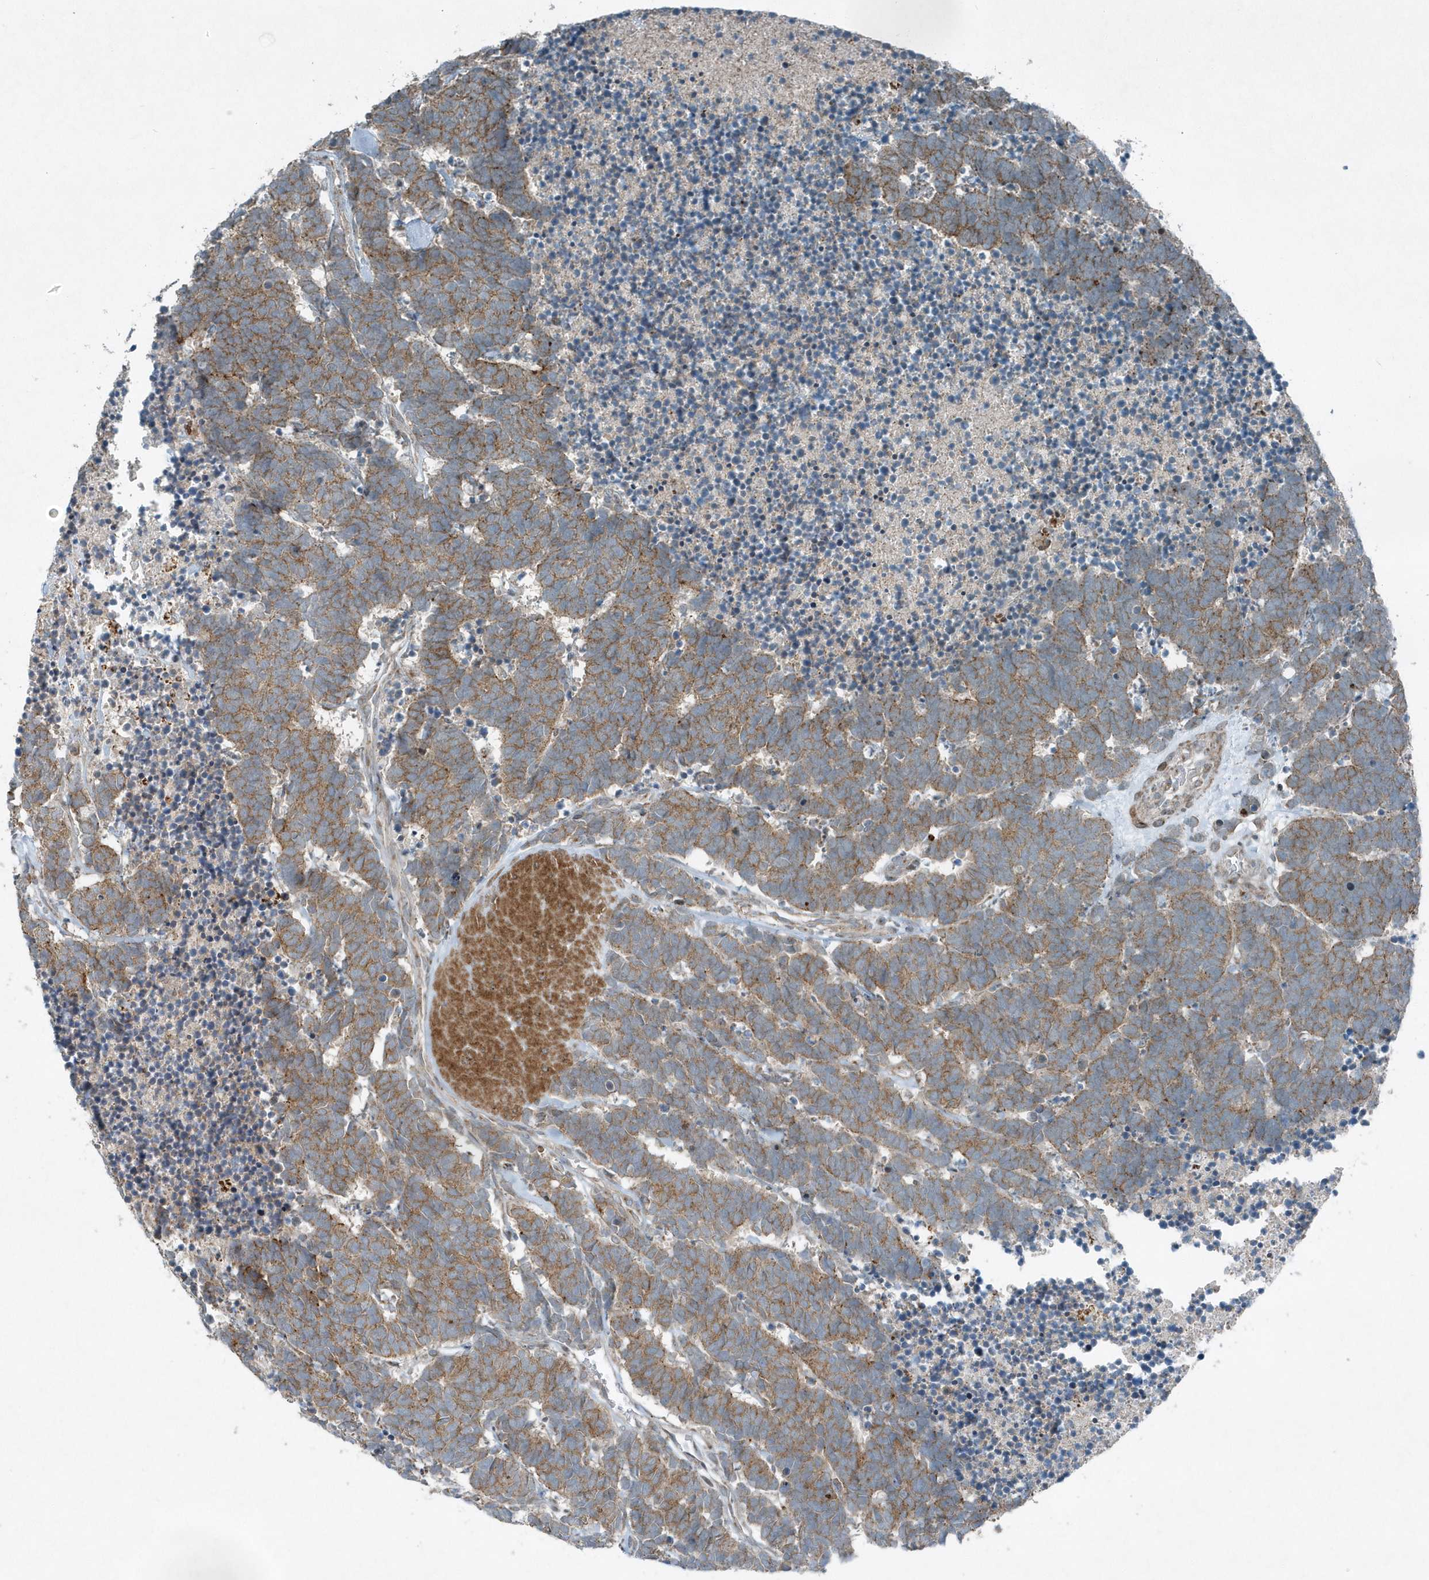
{"staining": {"intensity": "moderate", "quantity": "25%-75%", "location": "cytoplasmic/membranous"}, "tissue": "carcinoid", "cell_type": "Tumor cells", "image_type": "cancer", "snomed": [{"axis": "morphology", "description": "Carcinoma, NOS"}, {"axis": "morphology", "description": "Carcinoid, malignant, NOS"}, {"axis": "topography", "description": "Urinary bladder"}], "caption": "Immunohistochemistry (IHC) (DAB) staining of human carcinoma shows moderate cytoplasmic/membranous protein staining in approximately 25%-75% of tumor cells.", "gene": "GCC2", "patient": {"sex": "male", "age": 57}}